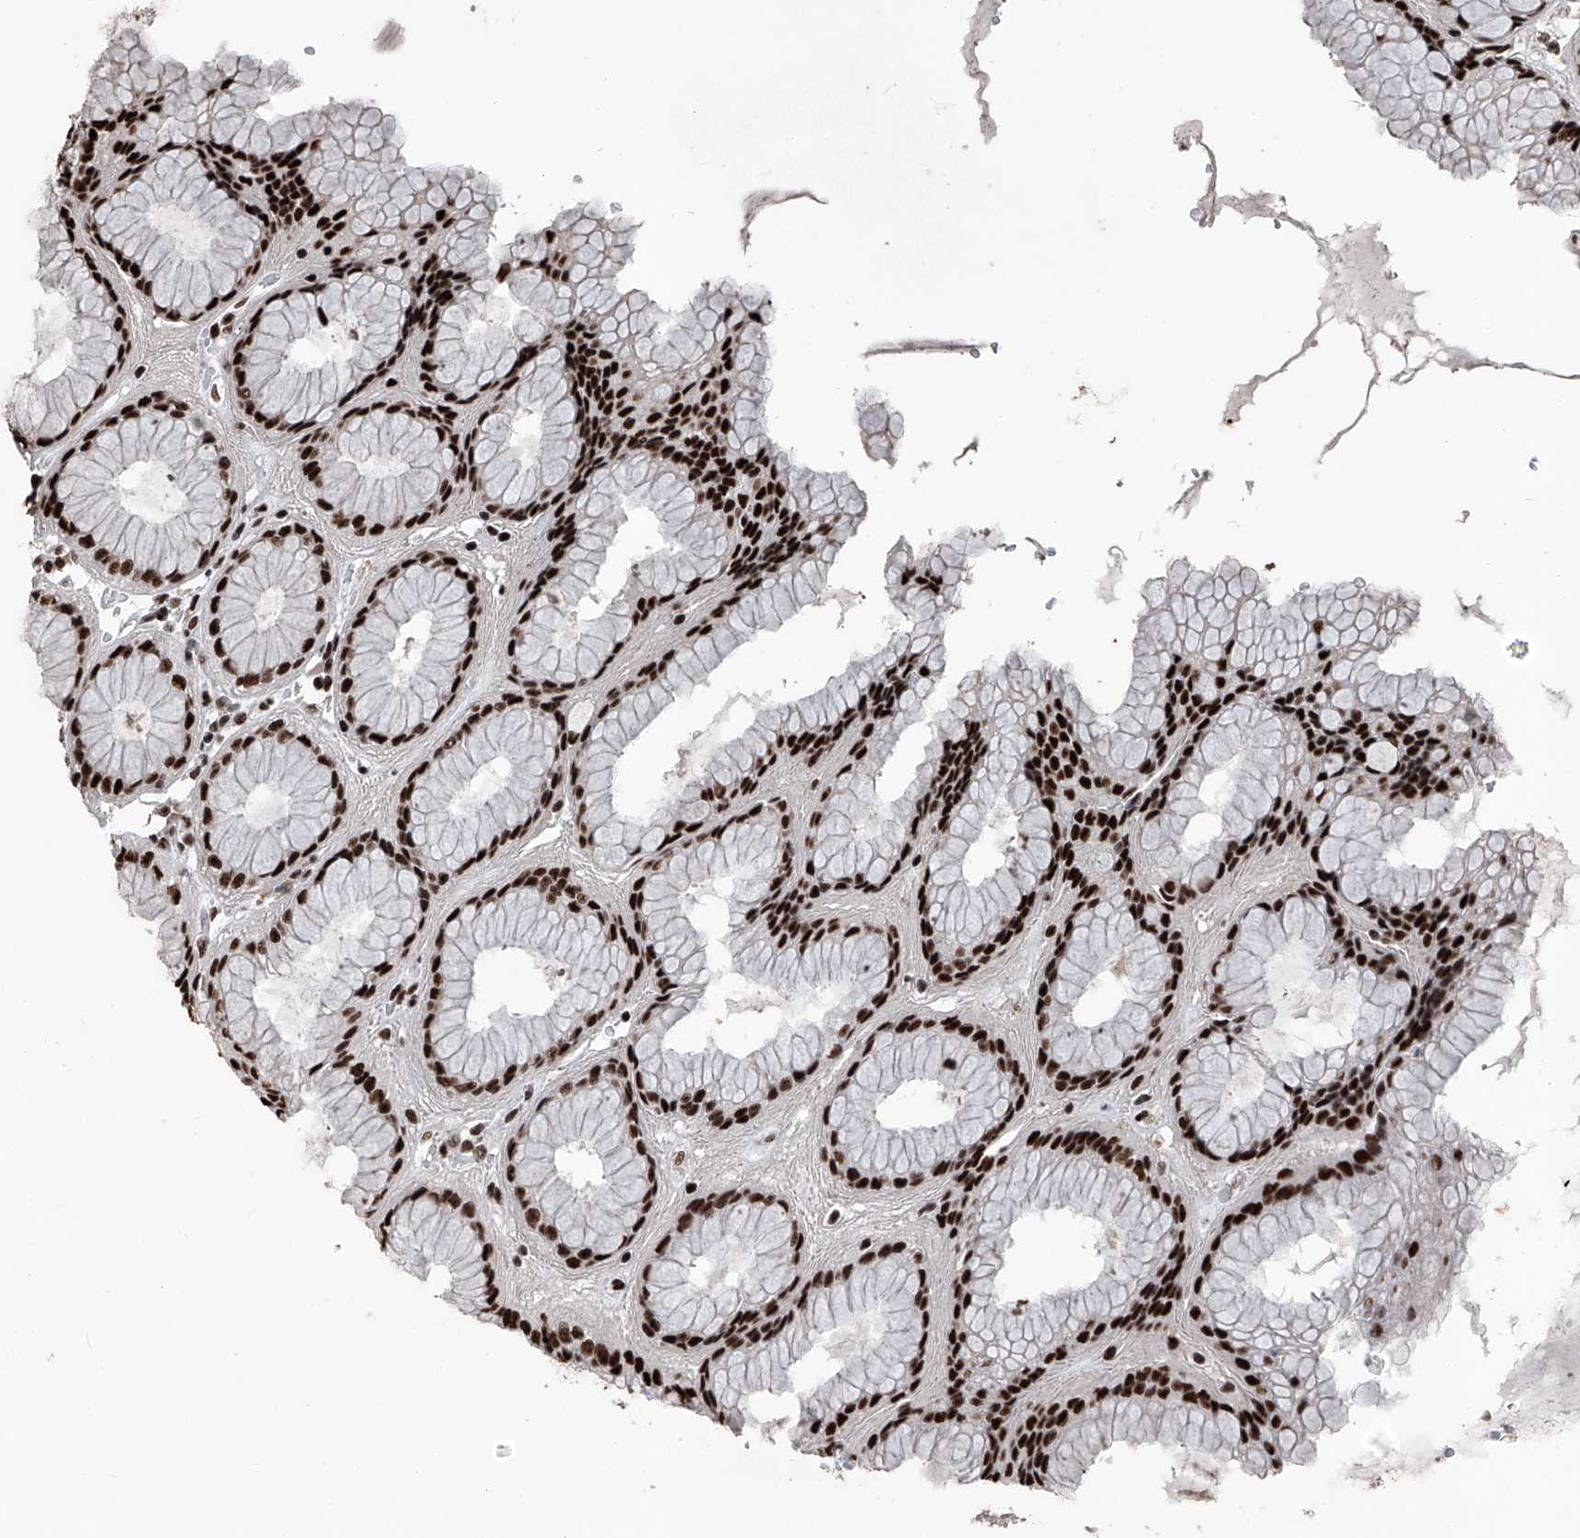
{"staining": {"intensity": "strong", "quantity": ">75%", "location": "nuclear"}, "tissue": "stomach", "cell_type": "Glandular cells", "image_type": "normal", "snomed": [{"axis": "morphology", "description": "Normal tissue, NOS"}, {"axis": "topography", "description": "Stomach, lower"}], "caption": "An image of human stomach stained for a protein reveals strong nuclear brown staining in glandular cells. (DAB IHC with brightfield microscopy, high magnification).", "gene": "DDX39B", "patient": {"sex": "female", "age": 56}}